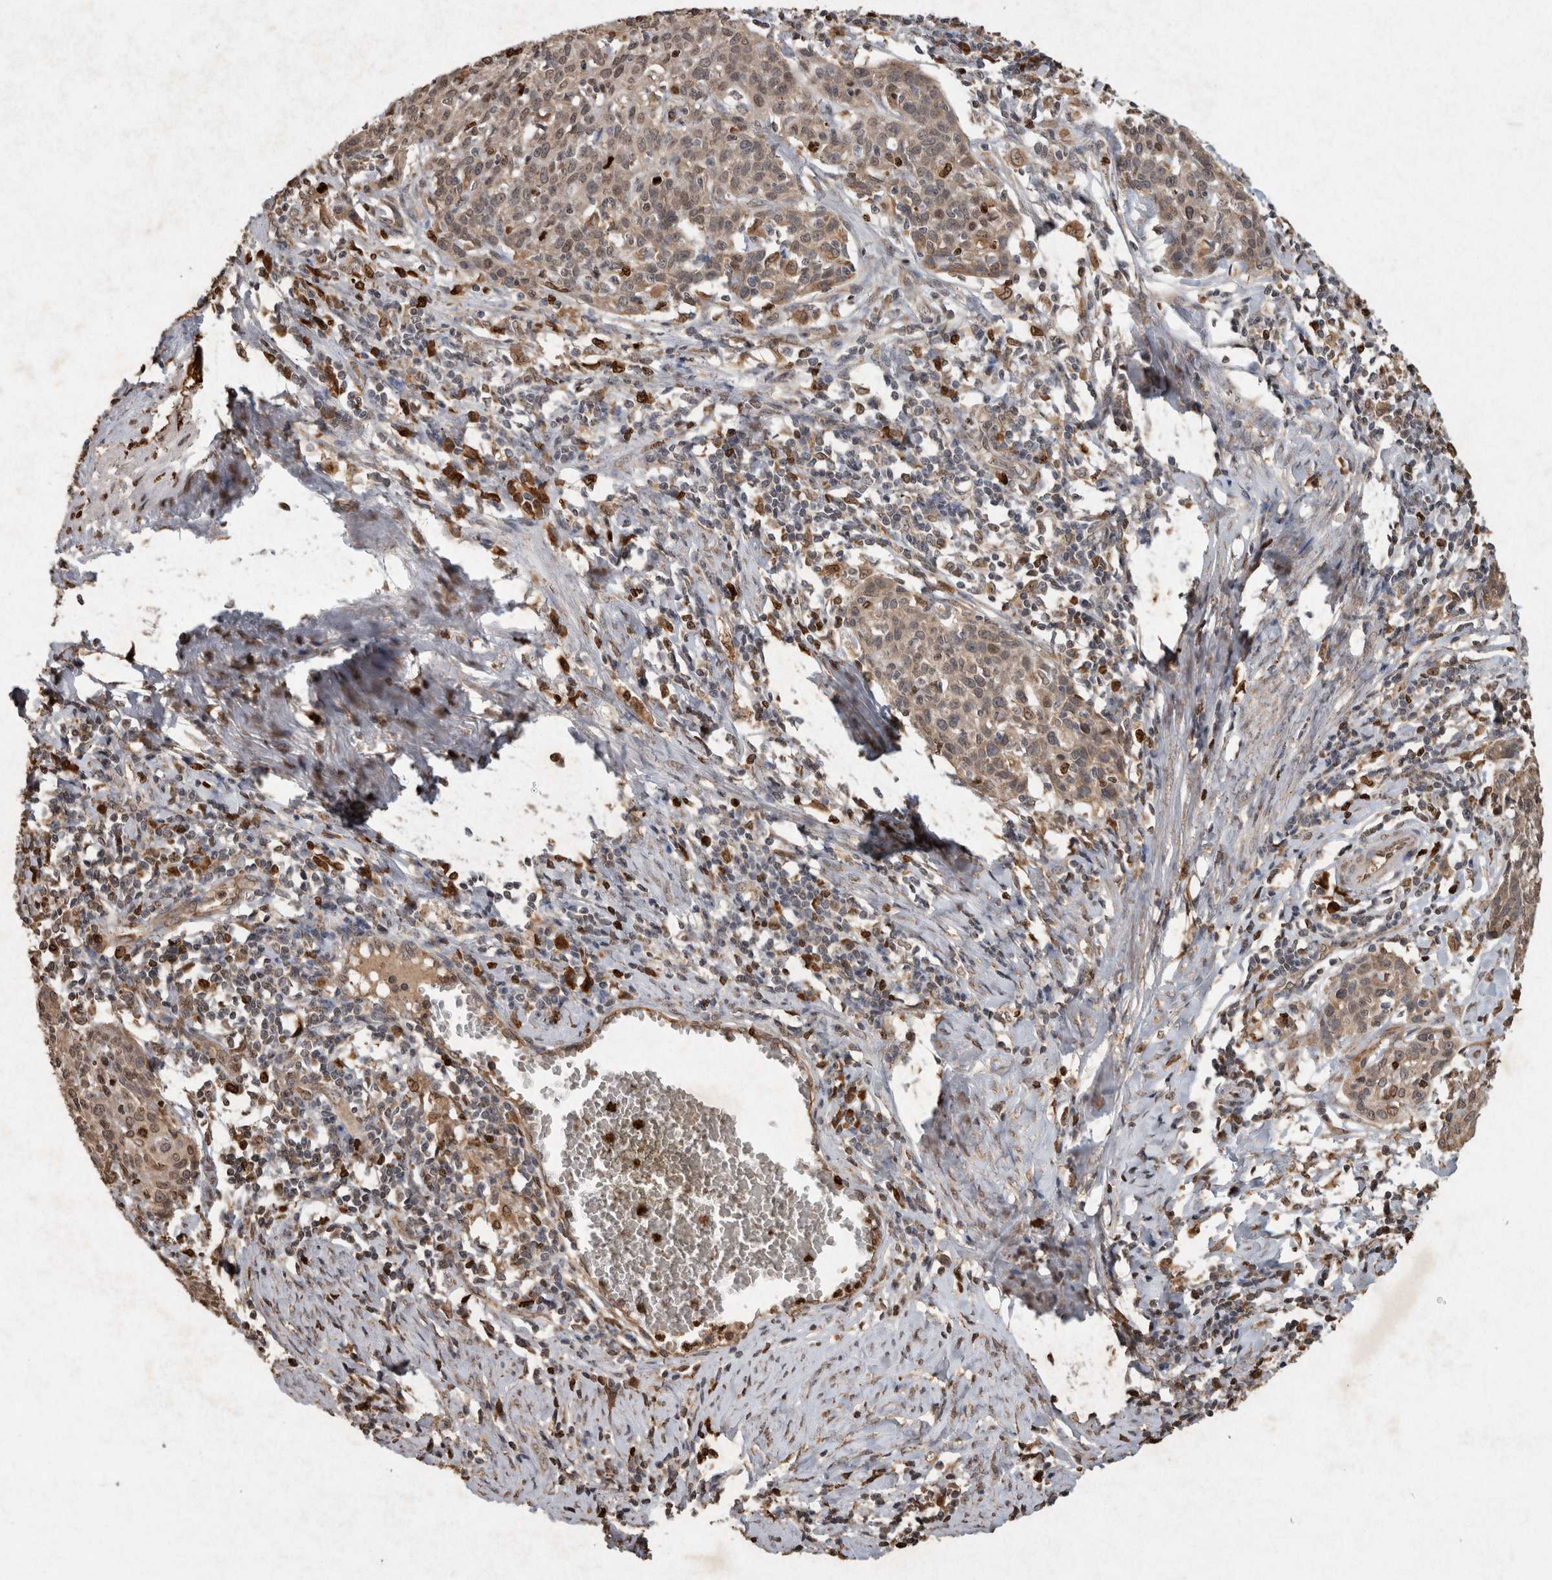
{"staining": {"intensity": "weak", "quantity": ">75%", "location": "cytoplasmic/membranous"}, "tissue": "cervical cancer", "cell_type": "Tumor cells", "image_type": "cancer", "snomed": [{"axis": "morphology", "description": "Squamous cell carcinoma, NOS"}, {"axis": "topography", "description": "Cervix"}], "caption": "This photomicrograph demonstrates cervical squamous cell carcinoma stained with IHC to label a protein in brown. The cytoplasmic/membranous of tumor cells show weak positivity for the protein. Nuclei are counter-stained blue.", "gene": "ADGRL3", "patient": {"sex": "female", "age": 38}}